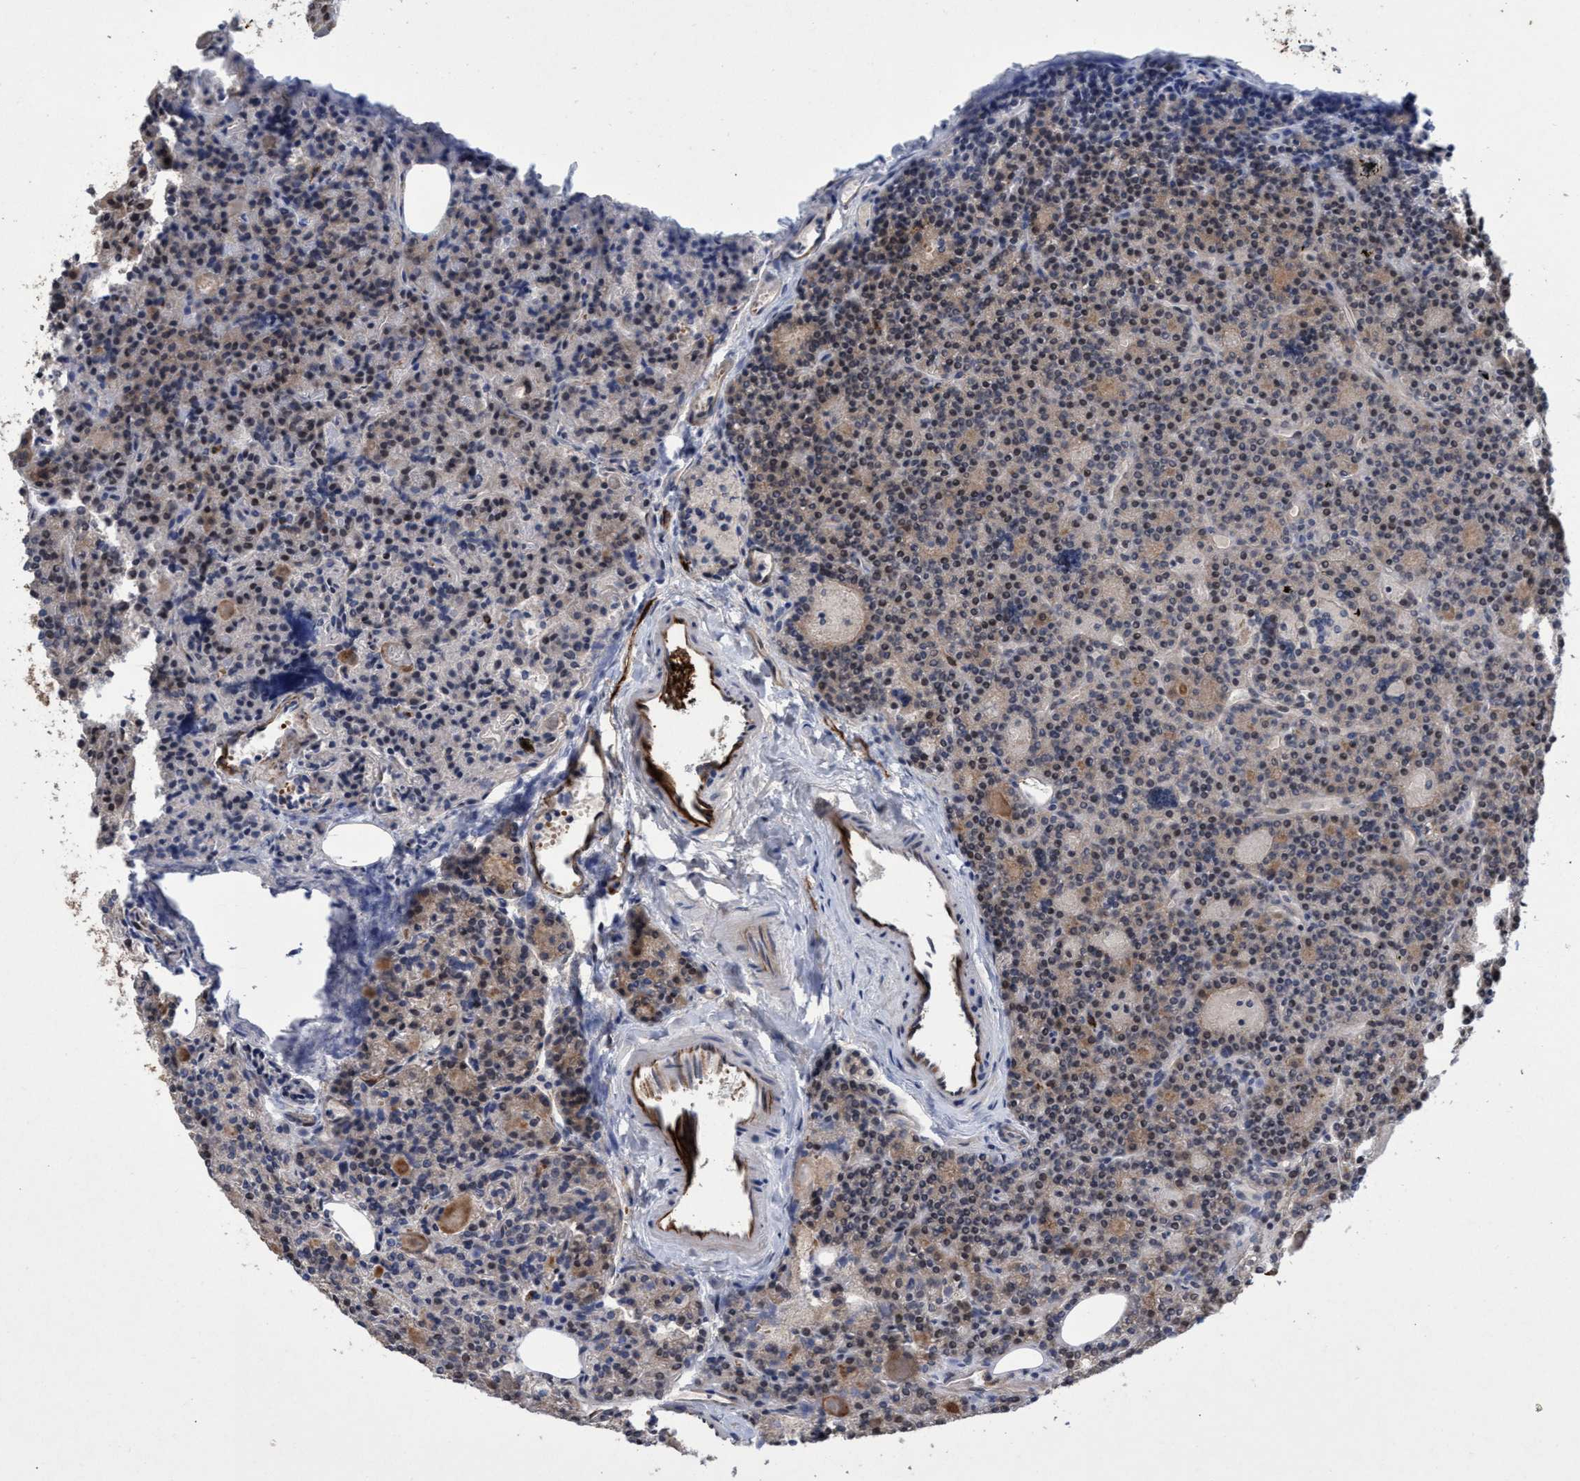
{"staining": {"intensity": "weak", "quantity": "25%-75%", "location": "nuclear"}, "tissue": "parathyroid gland", "cell_type": "Glandular cells", "image_type": "normal", "snomed": [{"axis": "morphology", "description": "Normal tissue, NOS"}, {"axis": "morphology", "description": "Adenoma, NOS"}, {"axis": "topography", "description": "Parathyroid gland"}], "caption": "Immunohistochemistry (IHC) (DAB (3,3'-diaminobenzidine)) staining of benign parathyroid gland shows weak nuclear protein positivity in about 25%-75% of glandular cells. Nuclei are stained in blue.", "gene": "ZNF750", "patient": {"sex": "female", "age": 57}}